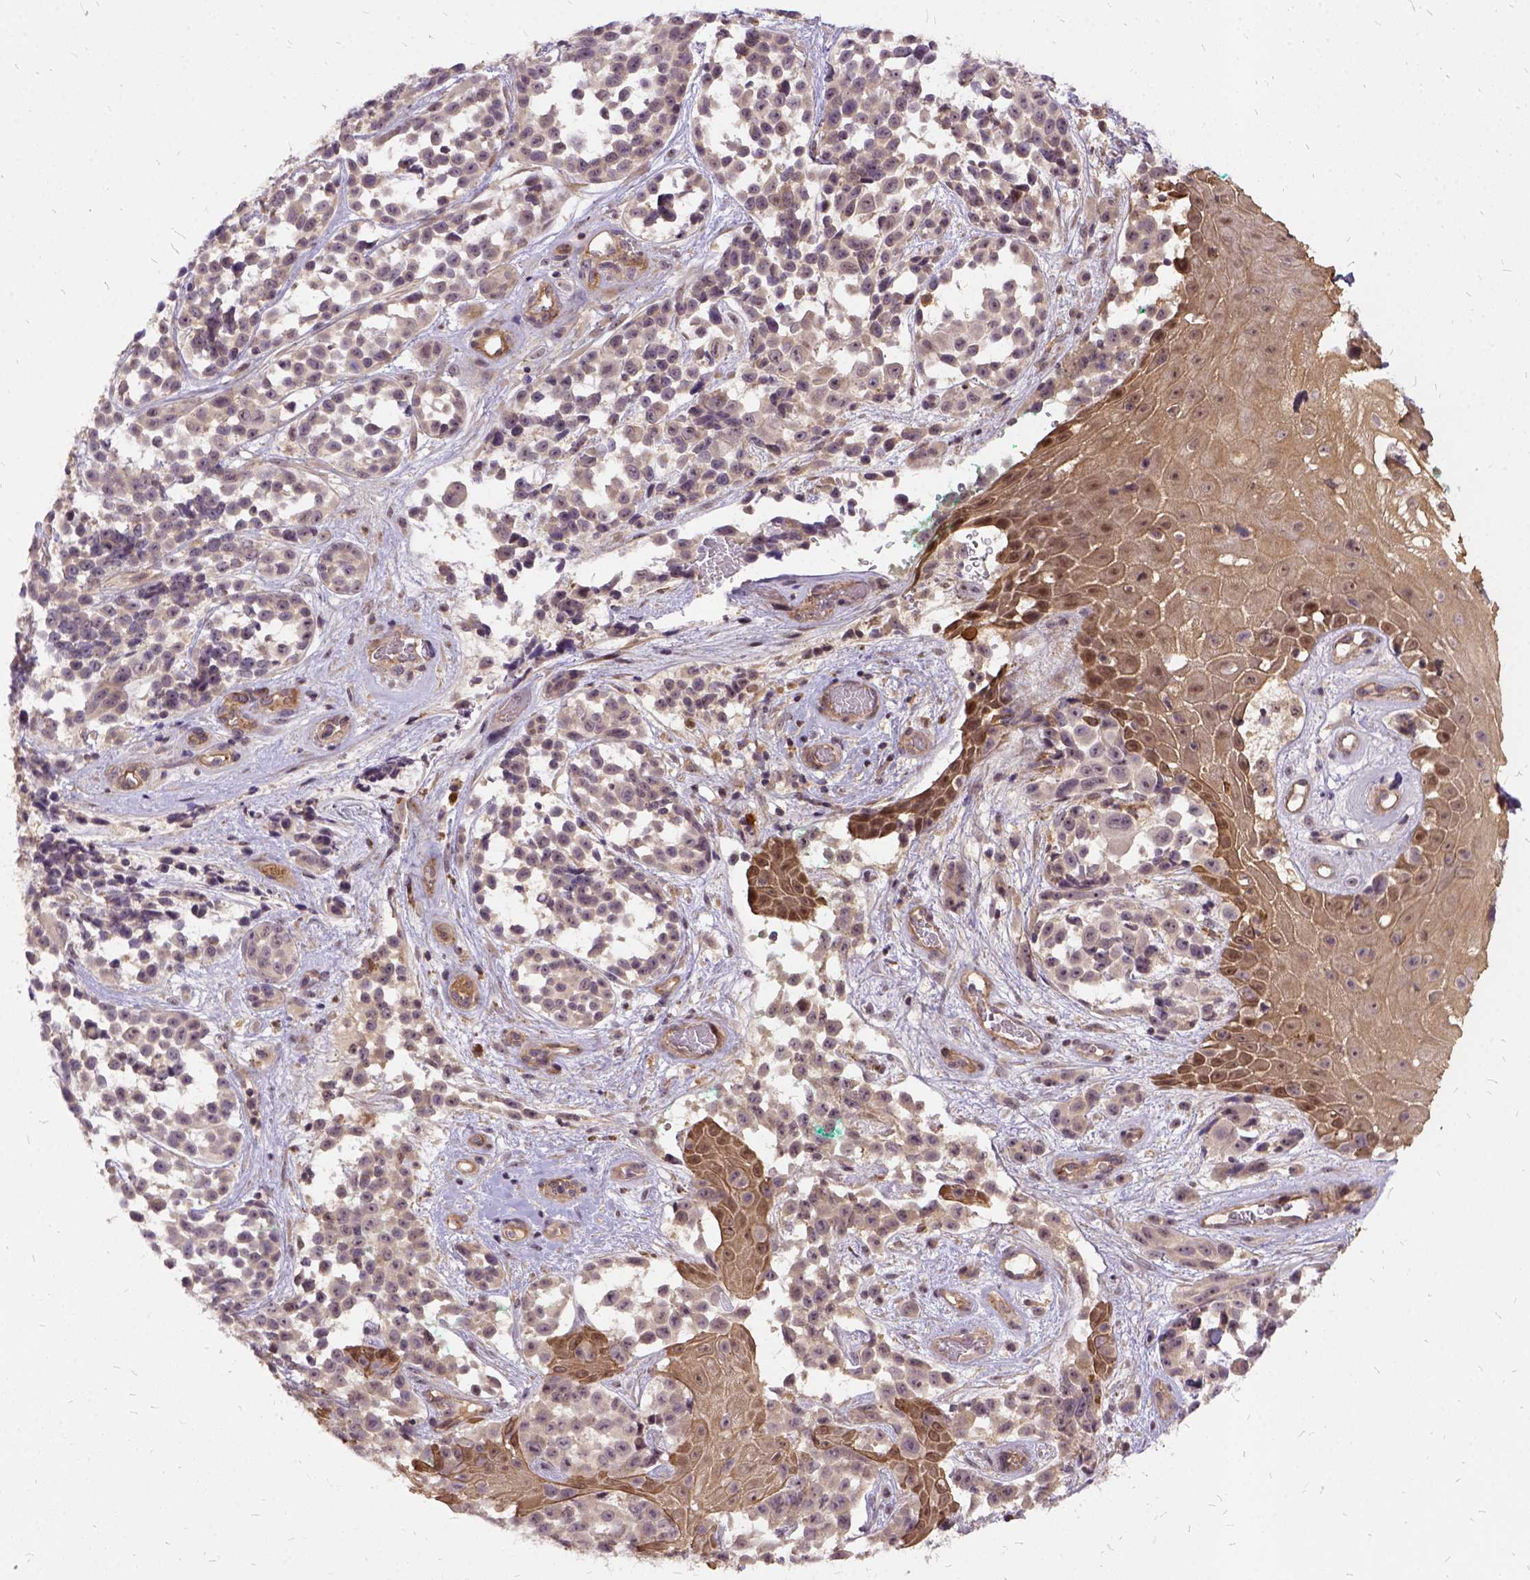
{"staining": {"intensity": "negative", "quantity": "none", "location": "none"}, "tissue": "melanoma", "cell_type": "Tumor cells", "image_type": "cancer", "snomed": [{"axis": "morphology", "description": "Malignant melanoma, NOS"}, {"axis": "topography", "description": "Skin"}], "caption": "Tumor cells show no significant positivity in malignant melanoma.", "gene": "ILRUN", "patient": {"sex": "female", "age": 88}}